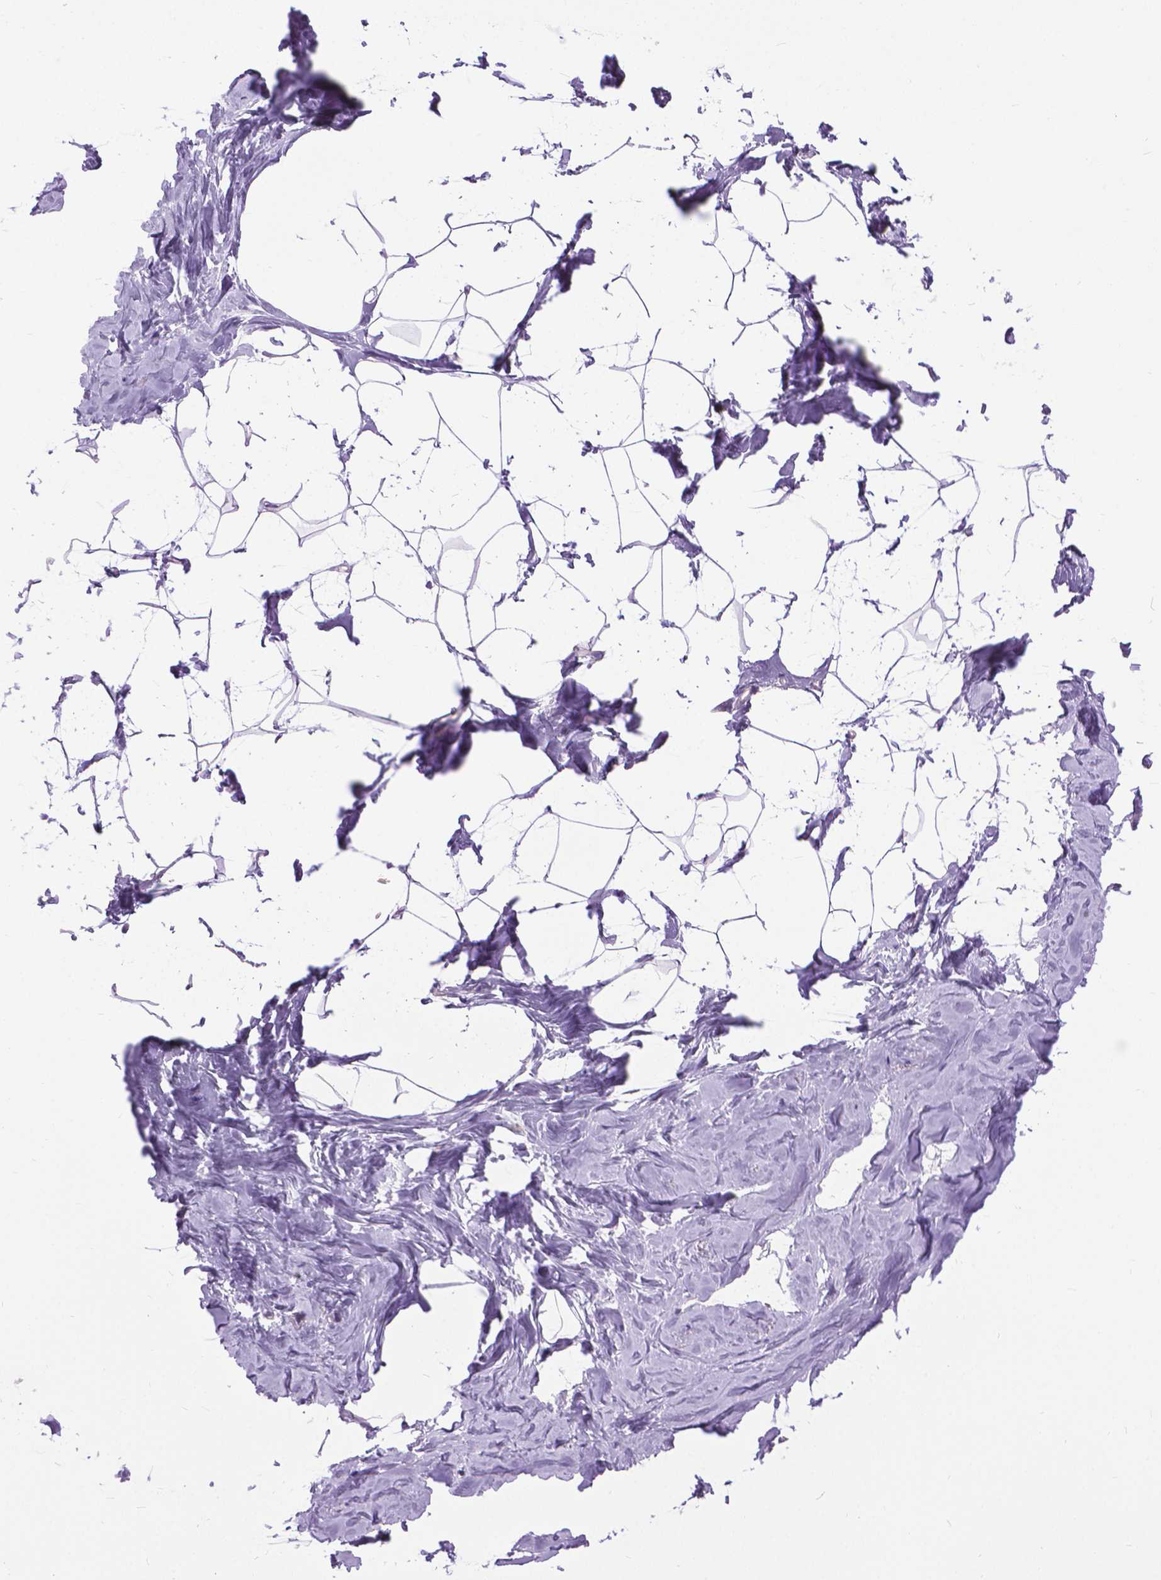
{"staining": {"intensity": "negative", "quantity": "none", "location": "none"}, "tissue": "breast", "cell_type": "Adipocytes", "image_type": "normal", "snomed": [{"axis": "morphology", "description": "Normal tissue, NOS"}, {"axis": "topography", "description": "Breast"}], "caption": "Protein analysis of benign breast demonstrates no significant staining in adipocytes.", "gene": "APCDD1L", "patient": {"sex": "female", "age": 32}}